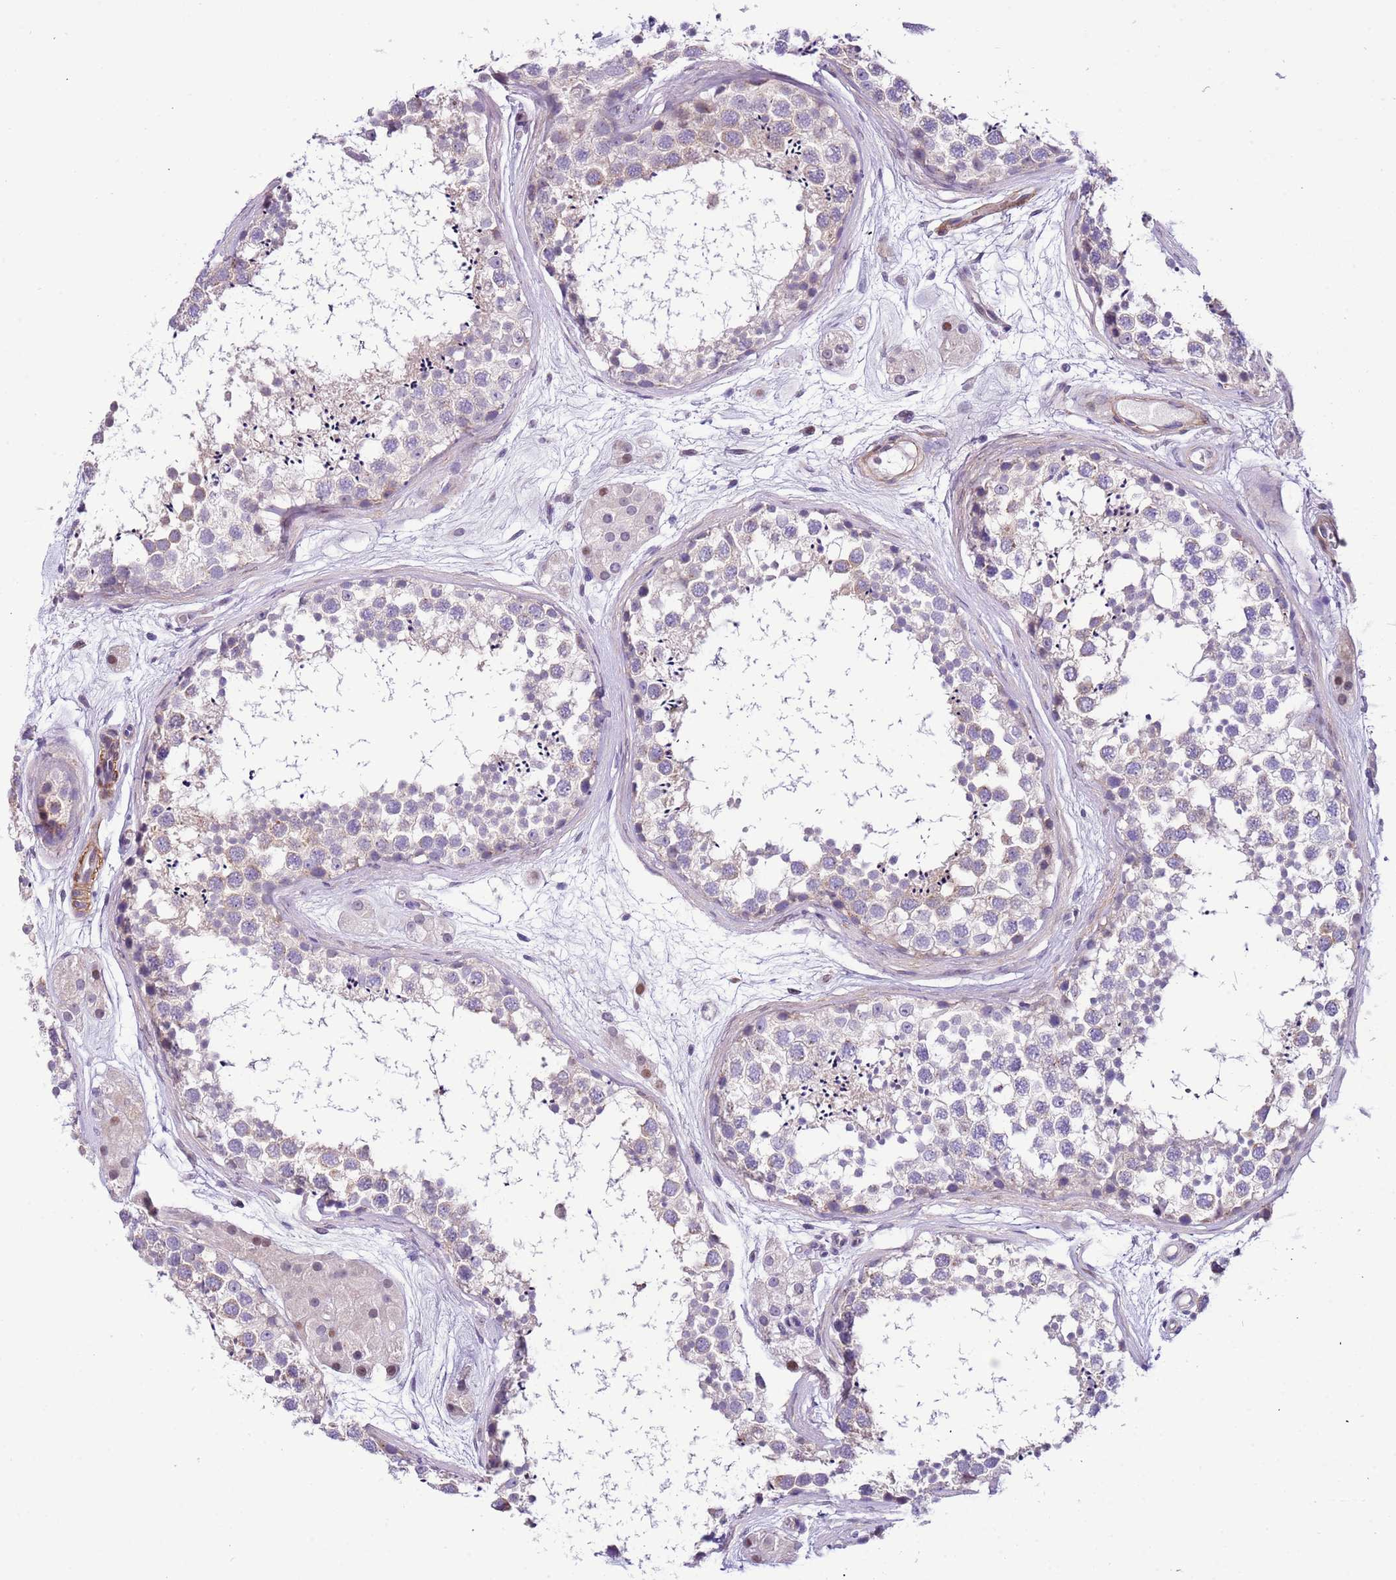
{"staining": {"intensity": "weak", "quantity": "<25%", "location": "cytoplasmic/membranous"}, "tissue": "testis", "cell_type": "Cells in seminiferous ducts", "image_type": "normal", "snomed": [{"axis": "morphology", "description": "Normal tissue, NOS"}, {"axis": "topography", "description": "Testis"}], "caption": "This is a image of immunohistochemistry (IHC) staining of normal testis, which shows no staining in cells in seminiferous ducts. The staining was performed using DAB (3,3'-diaminobenzidine) to visualize the protein expression in brown, while the nuclei were stained in blue with hematoxylin (Magnification: 20x).", "gene": "PLEKHH1", "patient": {"sex": "male", "age": 56}}